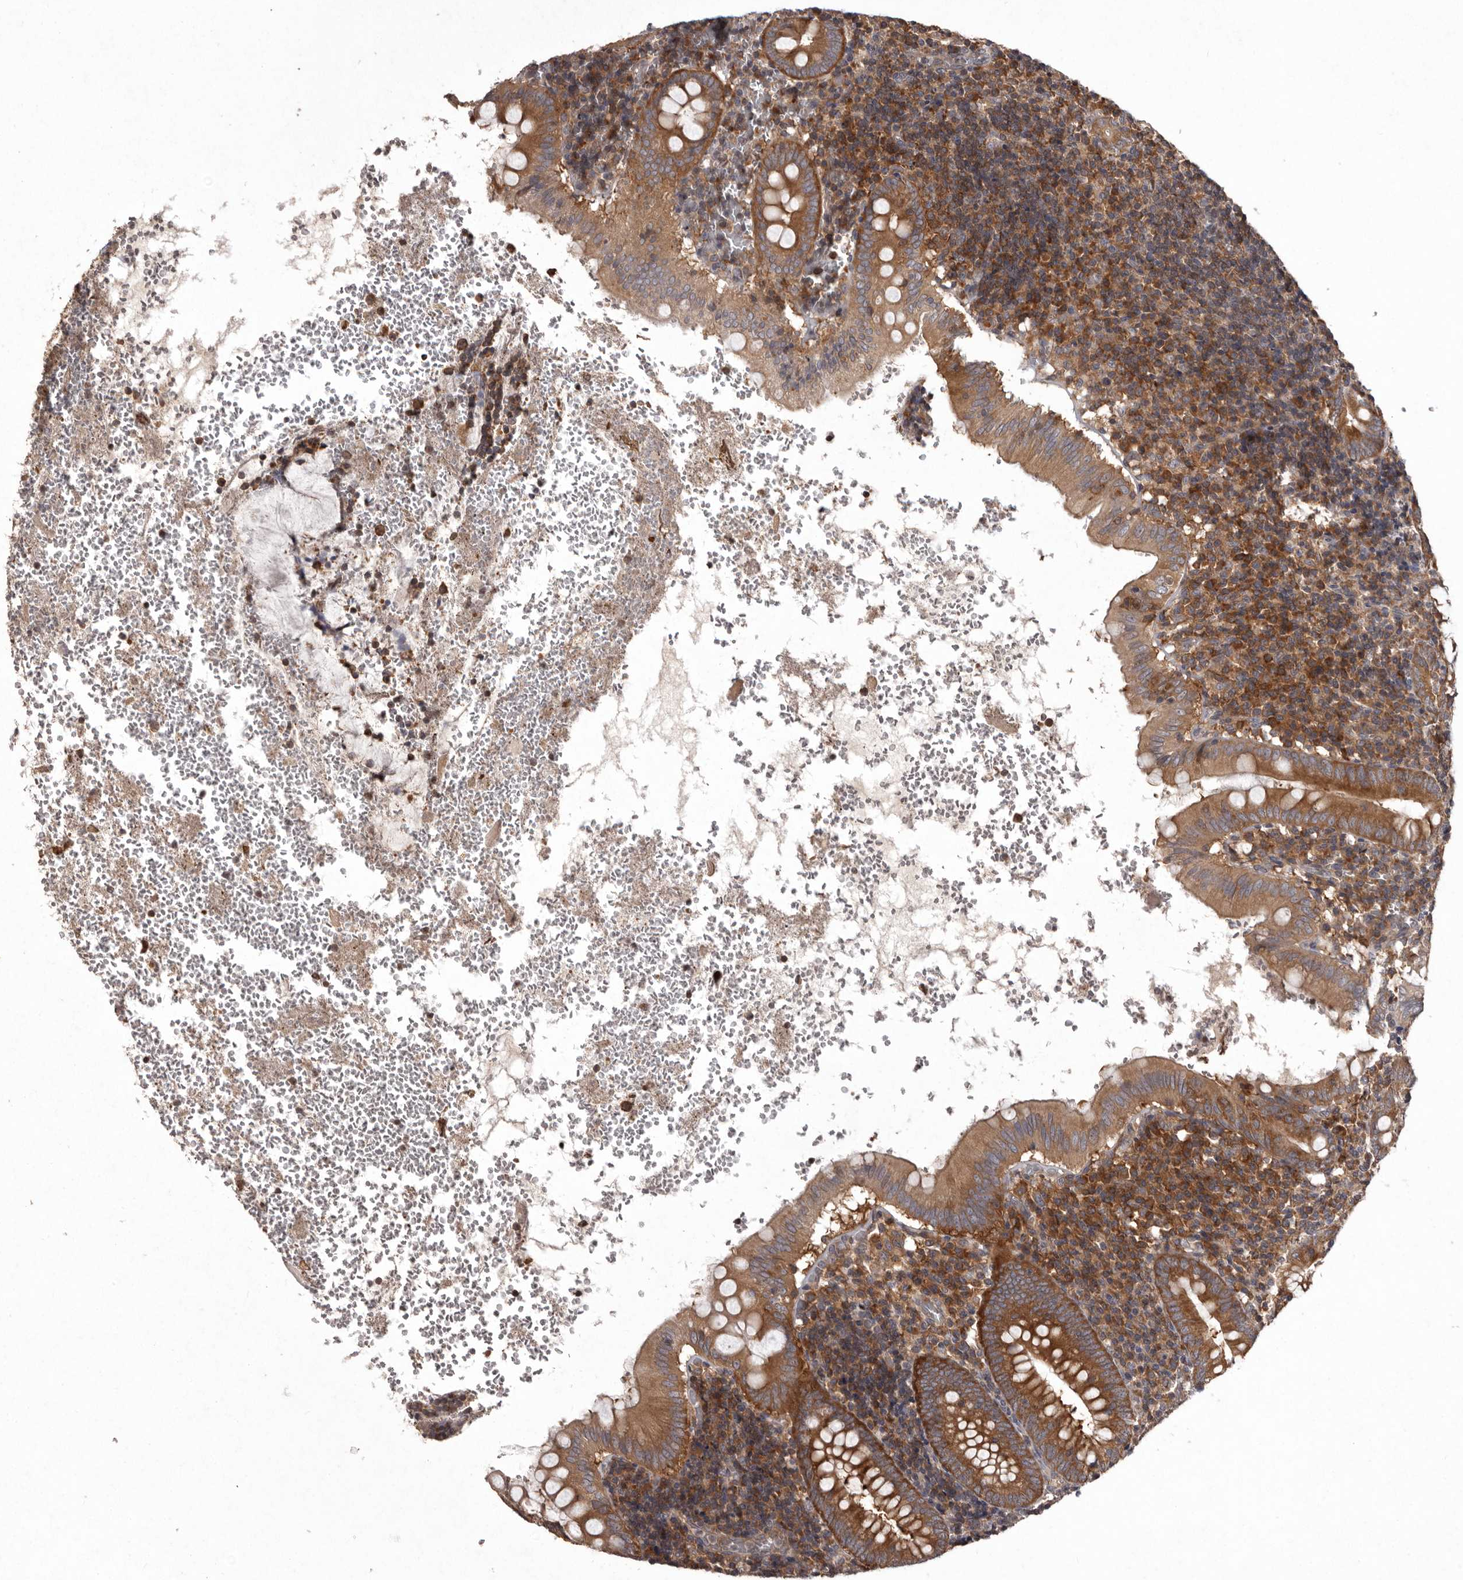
{"staining": {"intensity": "strong", "quantity": ">75%", "location": "cytoplasmic/membranous"}, "tissue": "appendix", "cell_type": "Glandular cells", "image_type": "normal", "snomed": [{"axis": "morphology", "description": "Normal tissue, NOS"}, {"axis": "topography", "description": "Appendix"}], "caption": "Appendix stained for a protein displays strong cytoplasmic/membranous positivity in glandular cells.", "gene": "DARS1", "patient": {"sex": "male", "age": 8}}